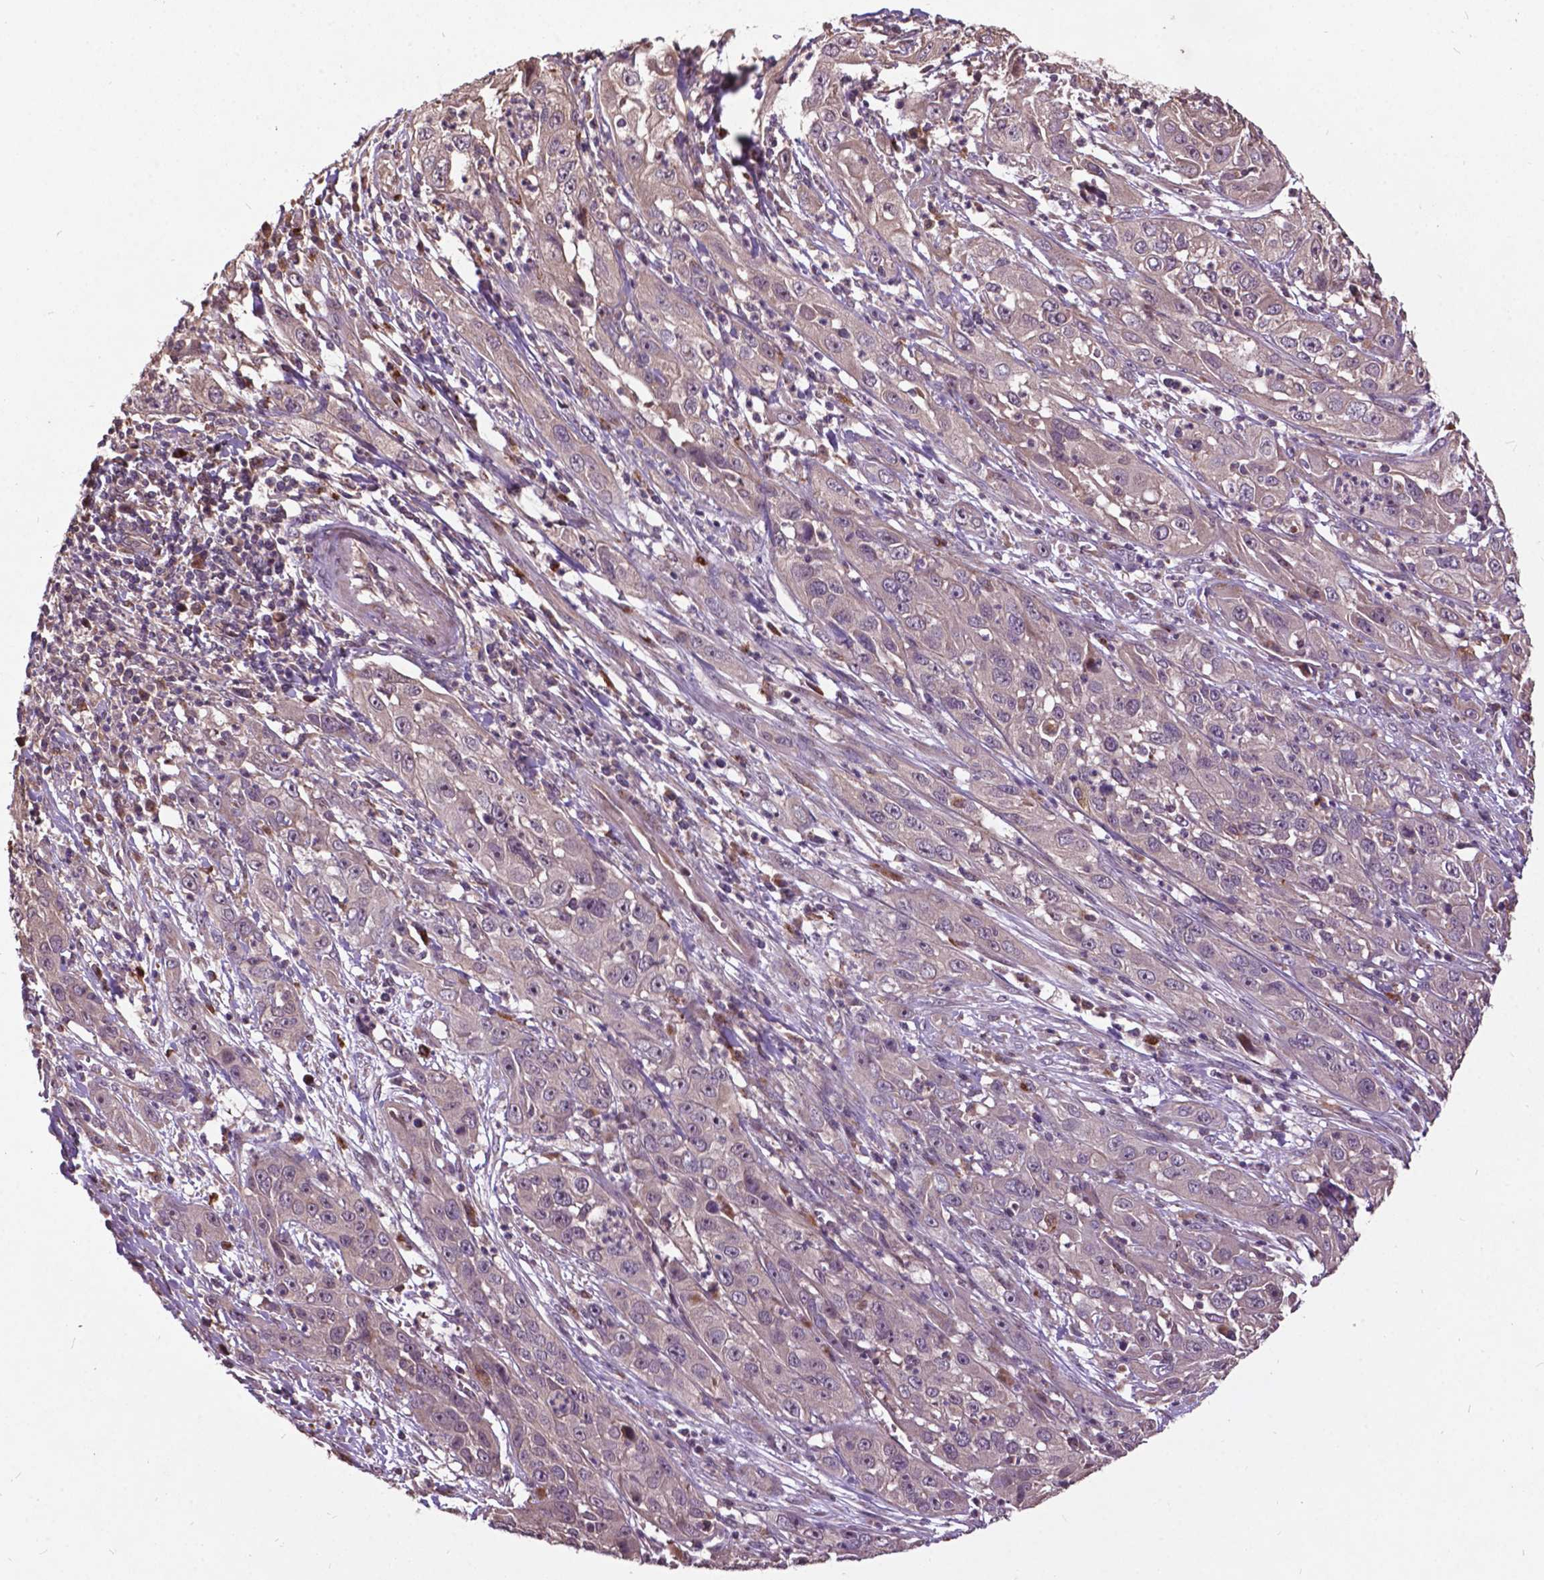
{"staining": {"intensity": "negative", "quantity": "none", "location": "none"}, "tissue": "cervical cancer", "cell_type": "Tumor cells", "image_type": "cancer", "snomed": [{"axis": "morphology", "description": "Squamous cell carcinoma, NOS"}, {"axis": "topography", "description": "Cervix"}], "caption": "This is a histopathology image of immunohistochemistry staining of squamous cell carcinoma (cervical), which shows no staining in tumor cells.", "gene": "AP1S3", "patient": {"sex": "female", "age": 32}}